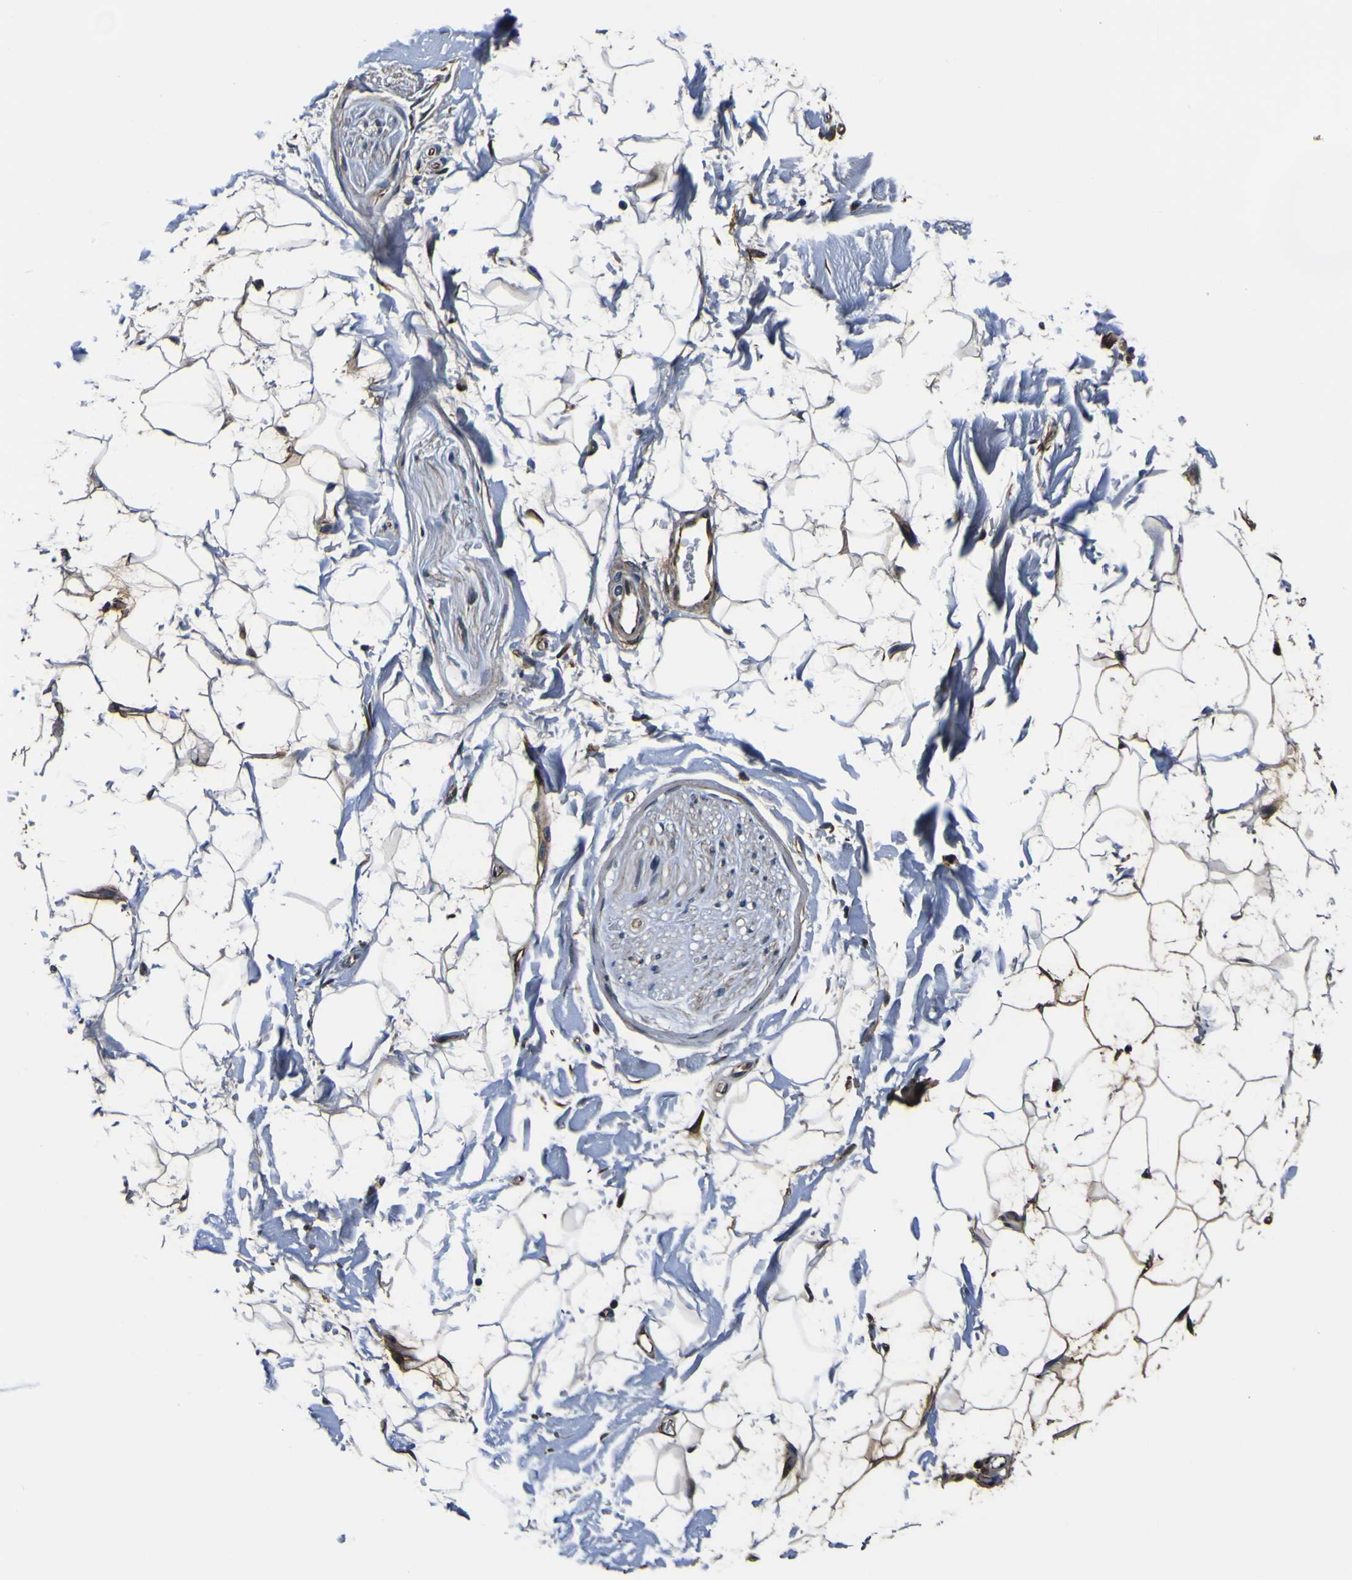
{"staining": {"intensity": "moderate", "quantity": "25%-75%", "location": "cytoplasmic/membranous"}, "tissue": "adipose tissue", "cell_type": "Adipocytes", "image_type": "normal", "snomed": [{"axis": "morphology", "description": "Normal tissue, NOS"}, {"axis": "topography", "description": "Soft tissue"}], "caption": "Adipose tissue was stained to show a protein in brown. There is medium levels of moderate cytoplasmic/membranous positivity in about 25%-75% of adipocytes. (Brightfield microscopy of DAB IHC at high magnification).", "gene": "POSTN", "patient": {"sex": "male", "age": 72}}